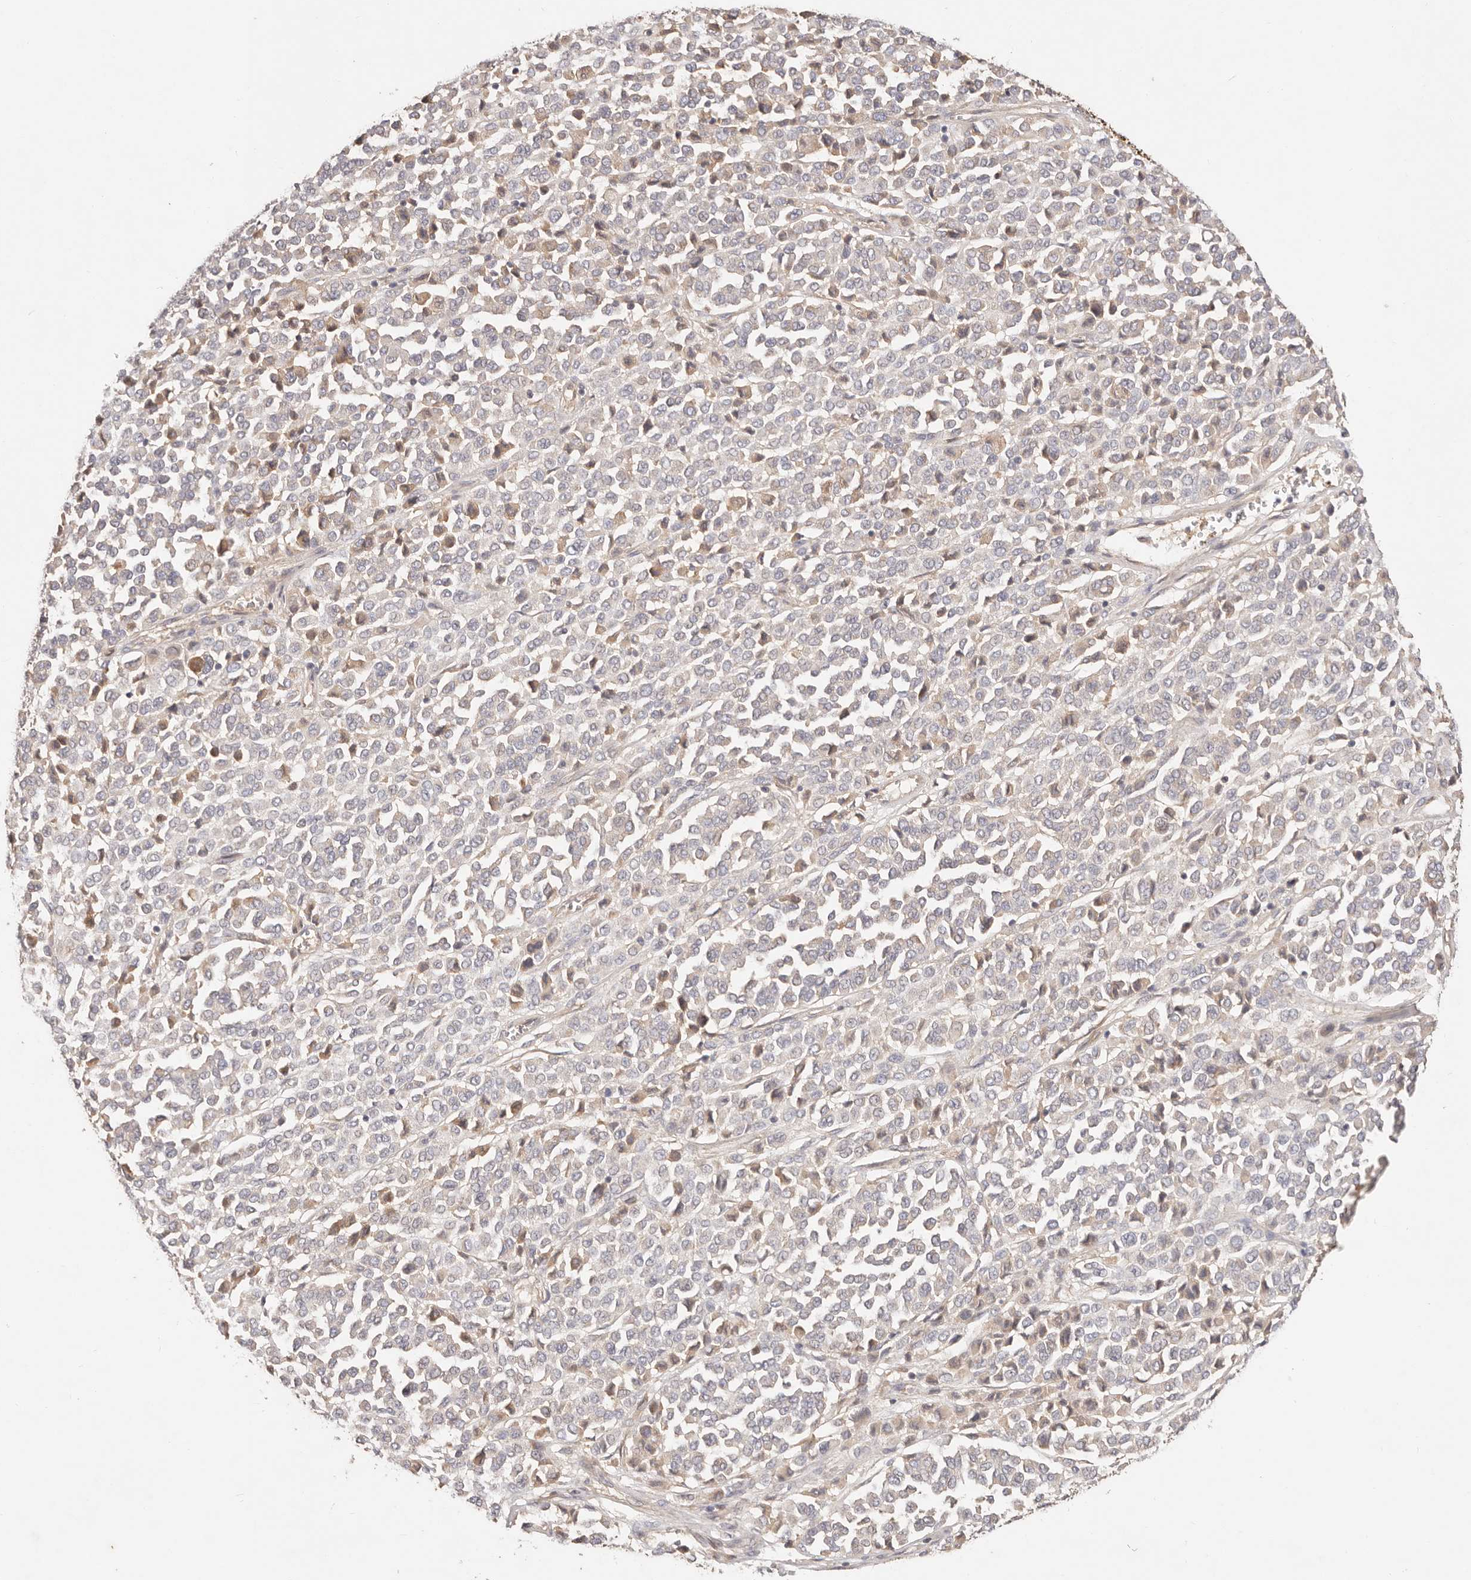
{"staining": {"intensity": "negative", "quantity": "none", "location": "none"}, "tissue": "melanoma", "cell_type": "Tumor cells", "image_type": "cancer", "snomed": [{"axis": "morphology", "description": "Malignant melanoma, Metastatic site"}, {"axis": "topography", "description": "Pancreas"}], "caption": "Immunohistochemistry (IHC) image of neoplastic tissue: human malignant melanoma (metastatic site) stained with DAB displays no significant protein staining in tumor cells.", "gene": "CXADR", "patient": {"sex": "female", "age": 30}}